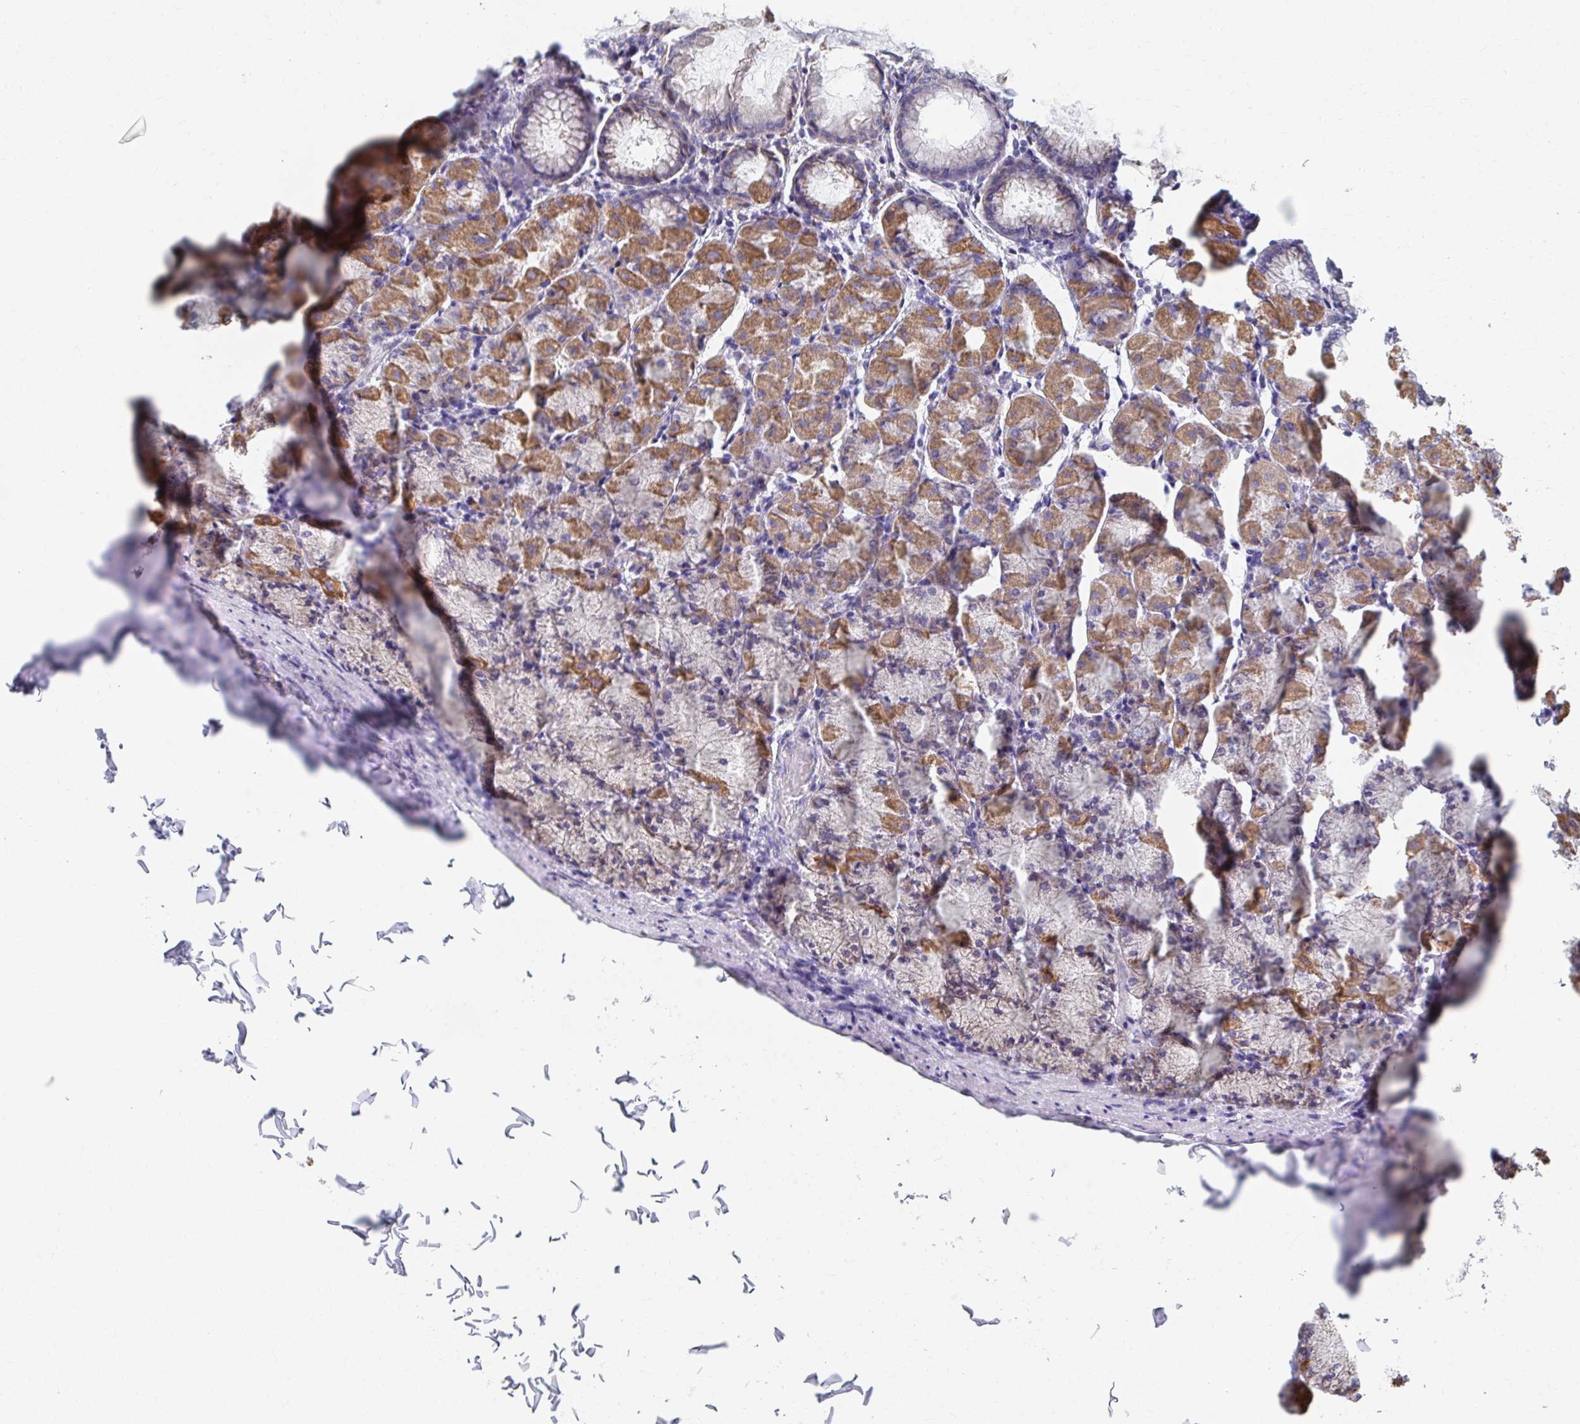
{"staining": {"intensity": "strong", "quantity": "25%-75%", "location": "cytoplasmic/membranous"}, "tissue": "stomach", "cell_type": "Glandular cells", "image_type": "normal", "snomed": [{"axis": "morphology", "description": "Normal tissue, NOS"}, {"axis": "topography", "description": "Stomach, upper"}], "caption": "A micrograph of stomach stained for a protein demonstrates strong cytoplasmic/membranous brown staining in glandular cells. Ihc stains the protein of interest in brown and the nuclei are stained blue.", "gene": "RCC1L", "patient": {"sex": "female", "age": 56}}